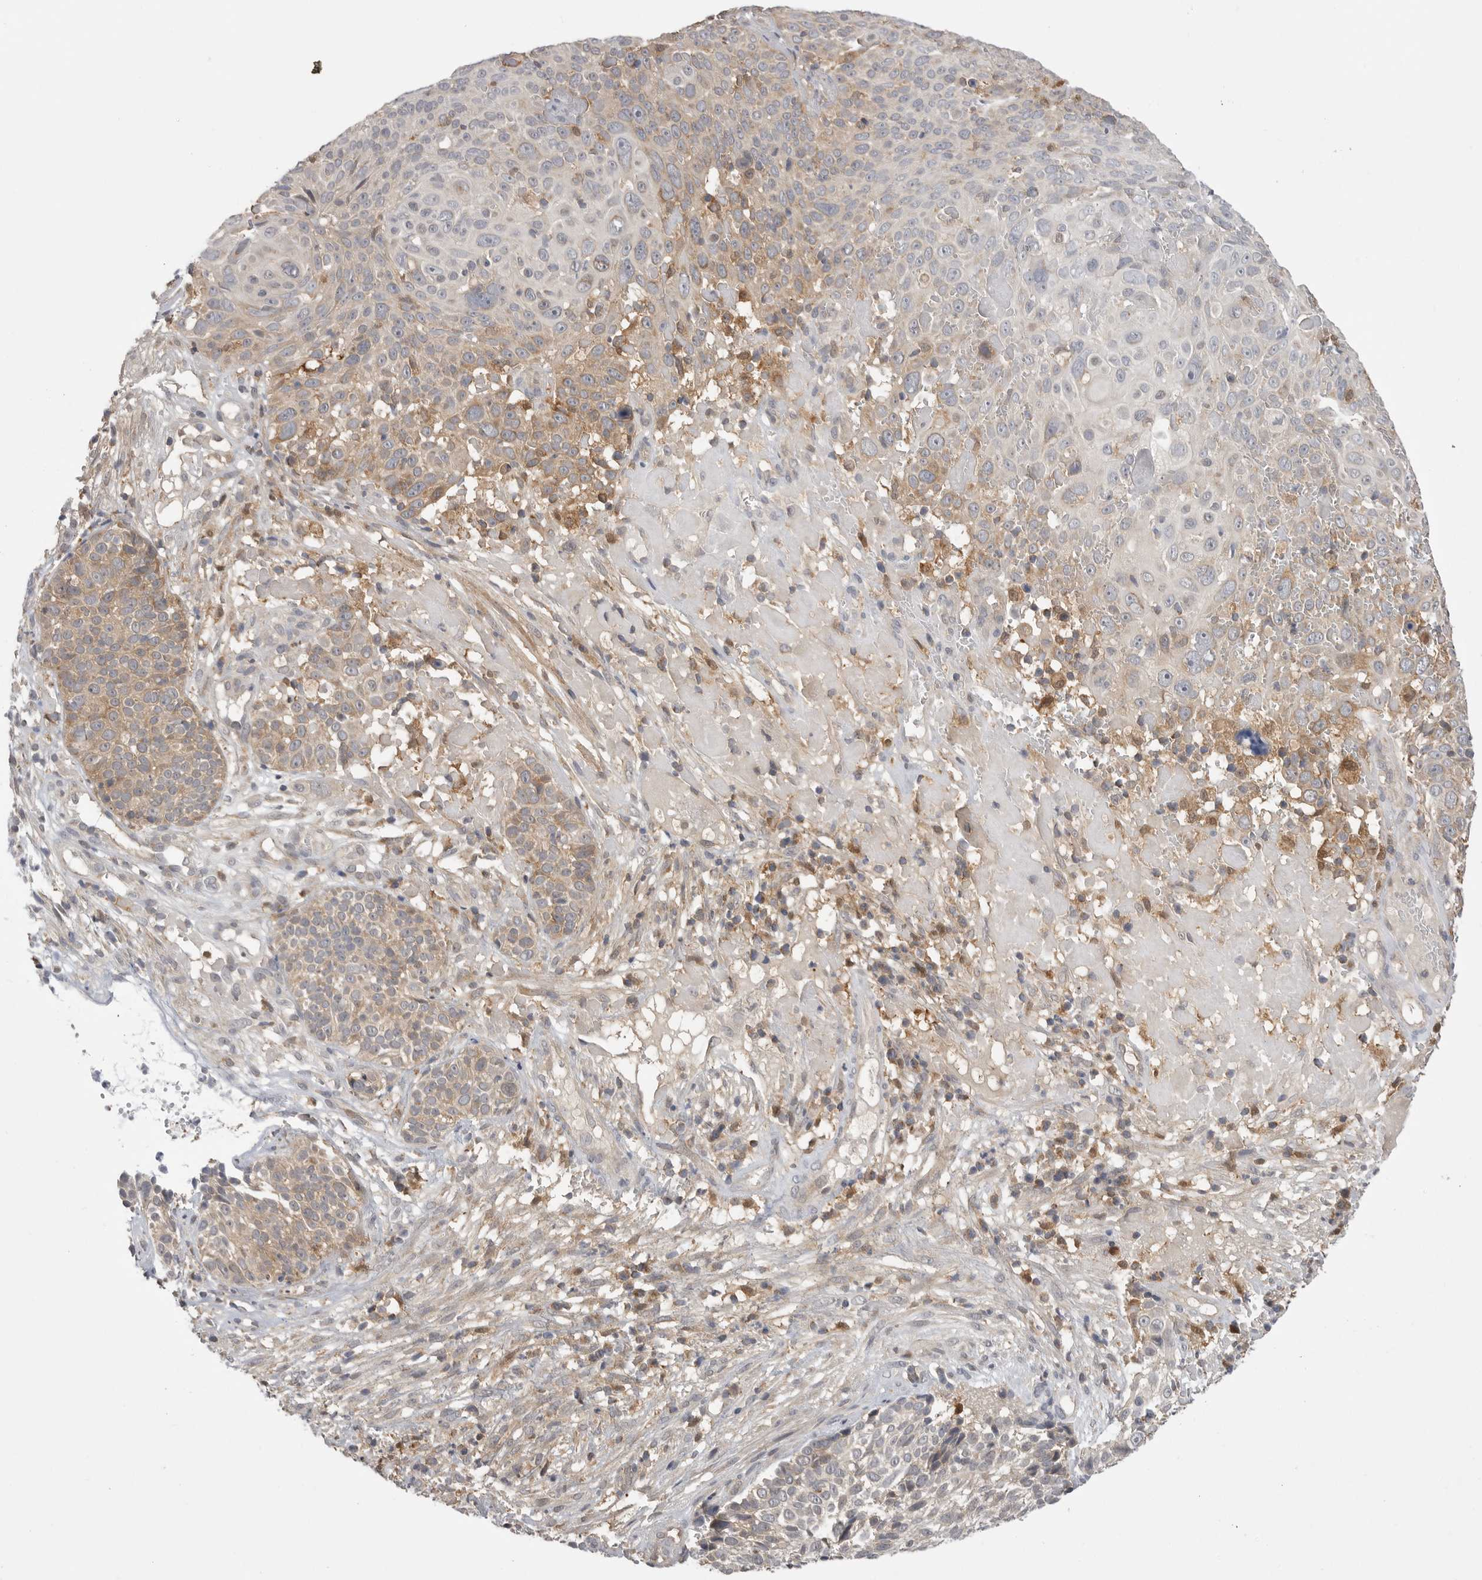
{"staining": {"intensity": "moderate", "quantity": "25%-75%", "location": "cytoplasmic/membranous"}, "tissue": "cervical cancer", "cell_type": "Tumor cells", "image_type": "cancer", "snomed": [{"axis": "morphology", "description": "Squamous cell carcinoma, NOS"}, {"axis": "topography", "description": "Cervix"}], "caption": "Immunohistochemistry (DAB) staining of human squamous cell carcinoma (cervical) displays moderate cytoplasmic/membranous protein expression in approximately 25%-75% of tumor cells. Ihc stains the protein of interest in brown and the nuclei are stained blue.", "gene": "KYAT3", "patient": {"sex": "female", "age": 74}}